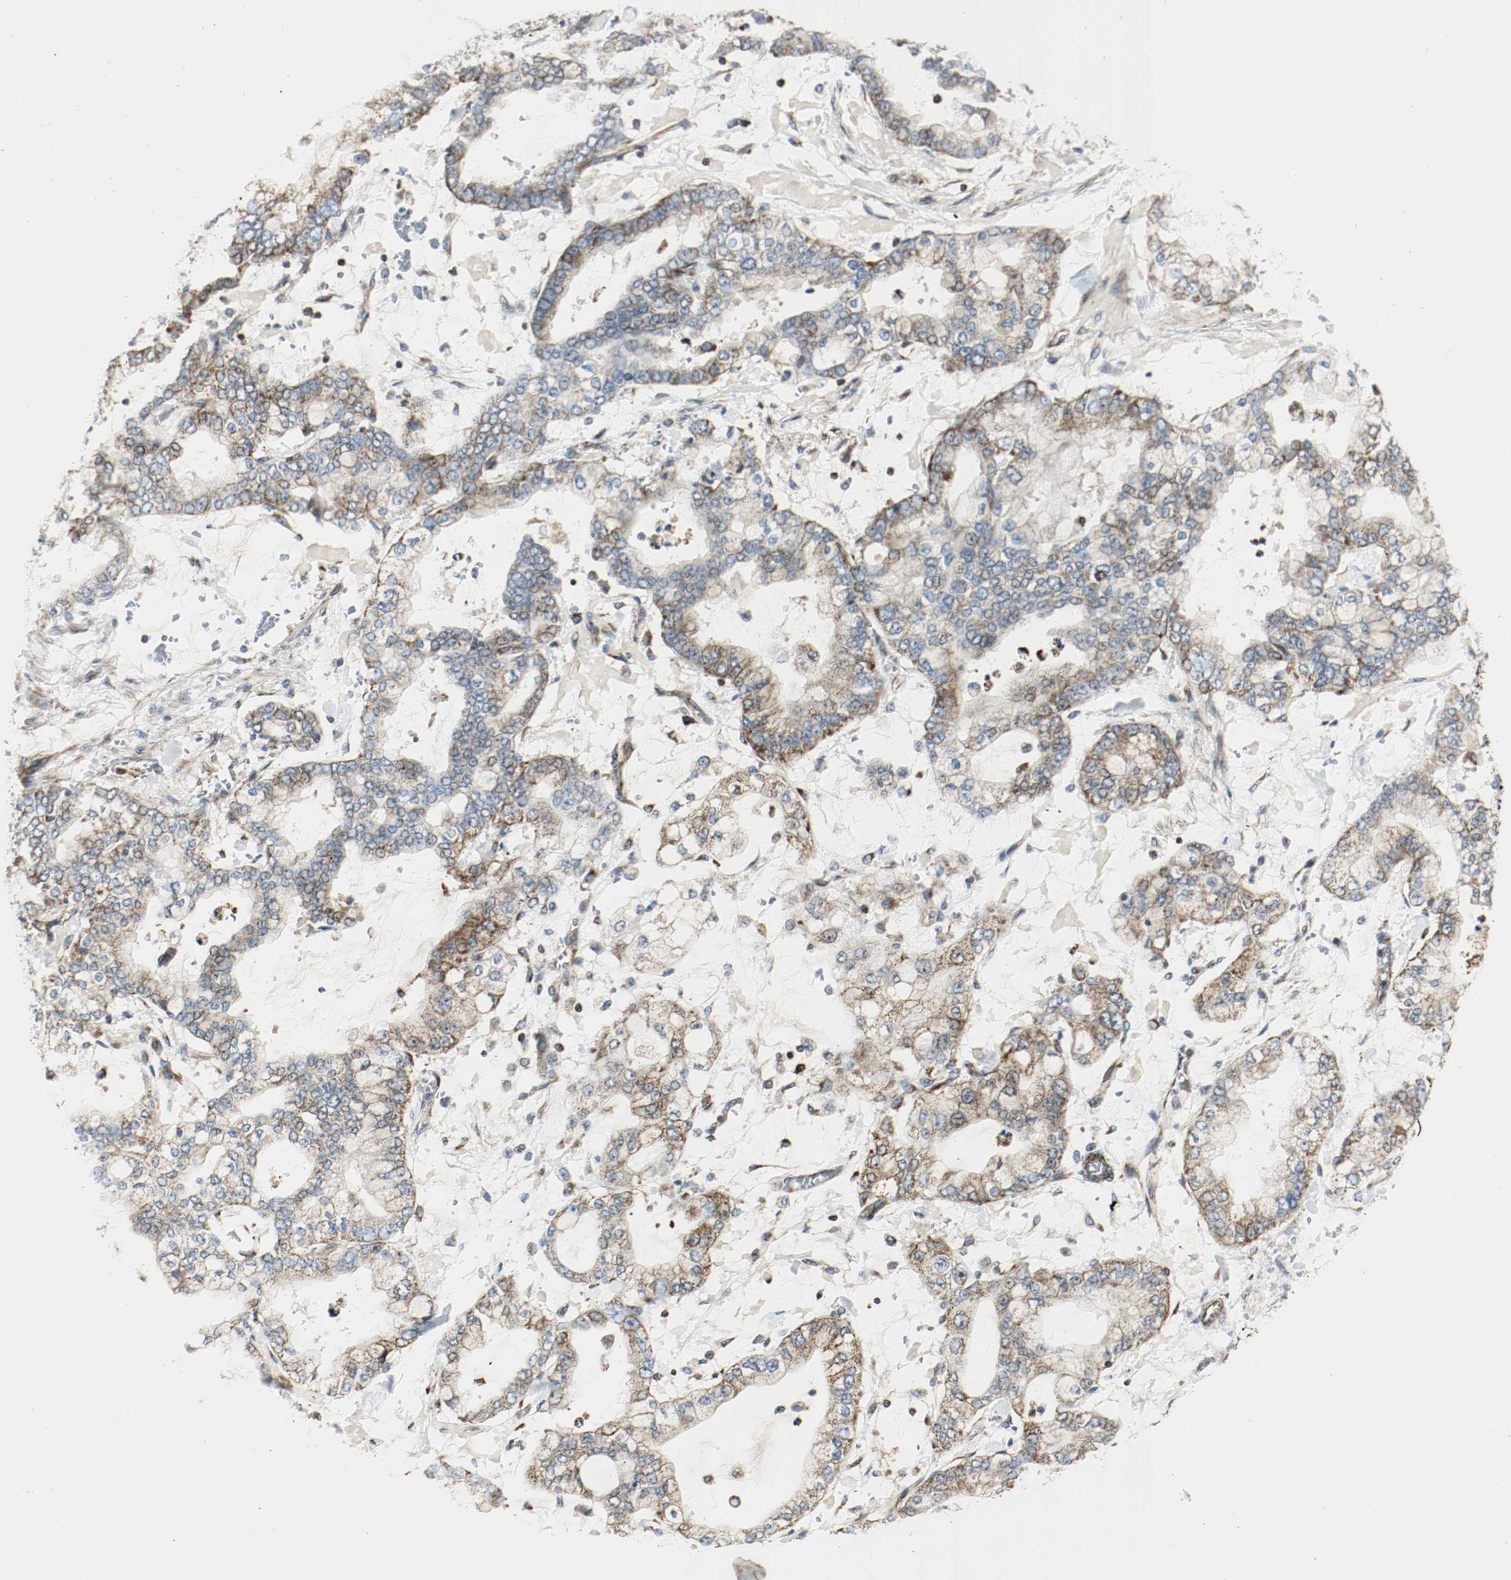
{"staining": {"intensity": "strong", "quantity": ">75%", "location": "cytoplasmic/membranous"}, "tissue": "stomach cancer", "cell_type": "Tumor cells", "image_type": "cancer", "snomed": [{"axis": "morphology", "description": "Normal tissue, NOS"}, {"axis": "morphology", "description": "Adenocarcinoma, NOS"}, {"axis": "topography", "description": "Stomach, upper"}, {"axis": "topography", "description": "Stomach"}], "caption": "Human stomach cancer stained with a protein marker demonstrates strong staining in tumor cells.", "gene": "PLCG1", "patient": {"sex": "male", "age": 76}}